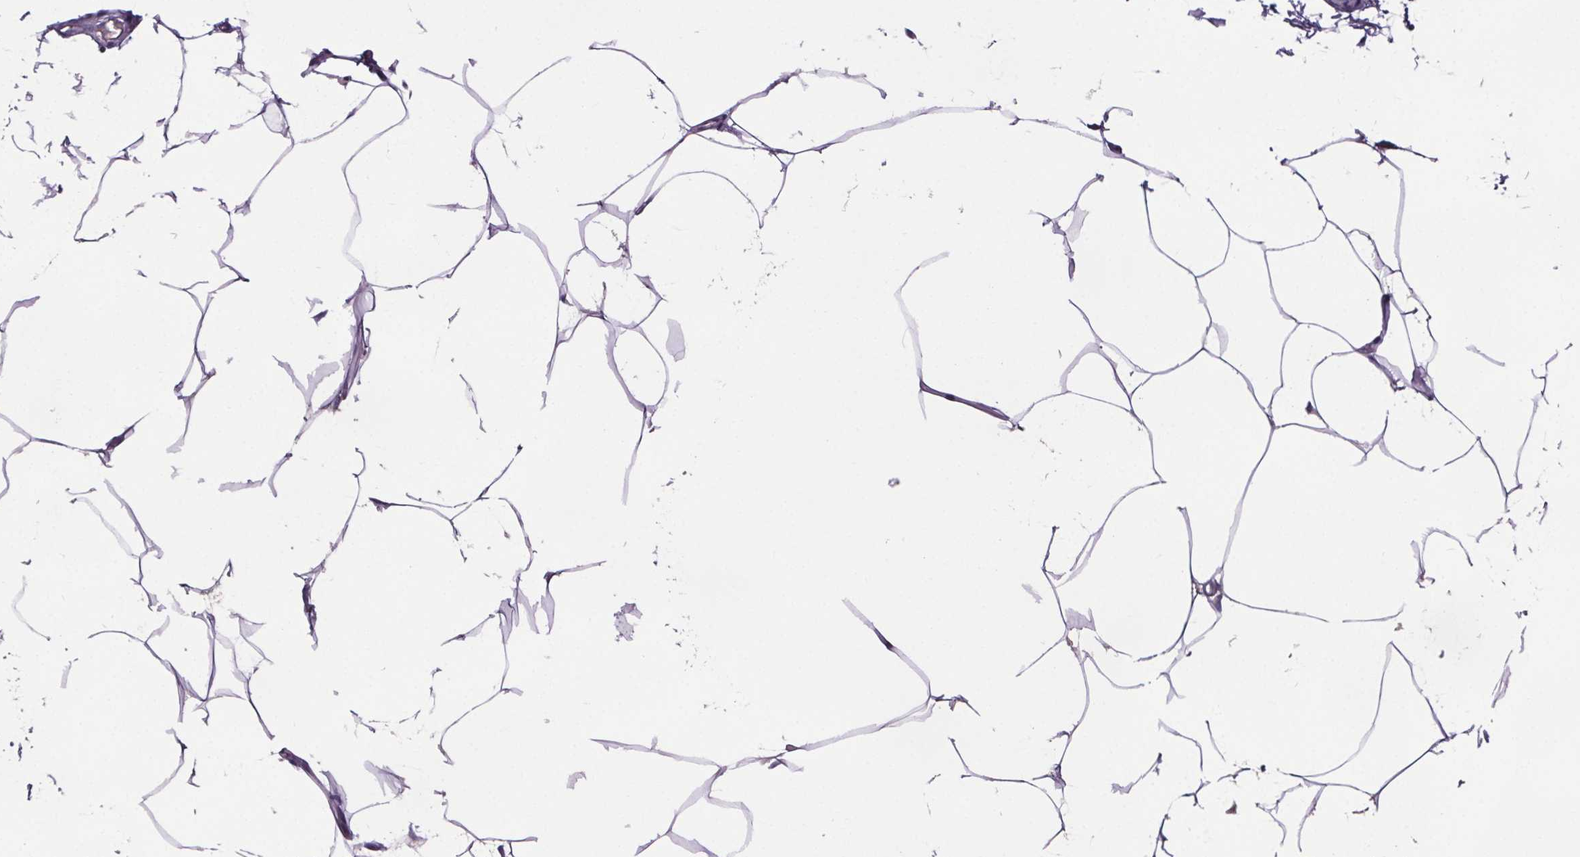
{"staining": {"intensity": "negative", "quantity": "none", "location": "none"}, "tissue": "skin", "cell_type": "Fibroblasts", "image_type": "normal", "snomed": [{"axis": "morphology", "description": "Normal tissue, NOS"}, {"axis": "topography", "description": "Skin"}], "caption": "IHC micrograph of normal skin stained for a protein (brown), which reveals no expression in fibroblasts.", "gene": "CUBN", "patient": {"sex": "female", "age": 62}}